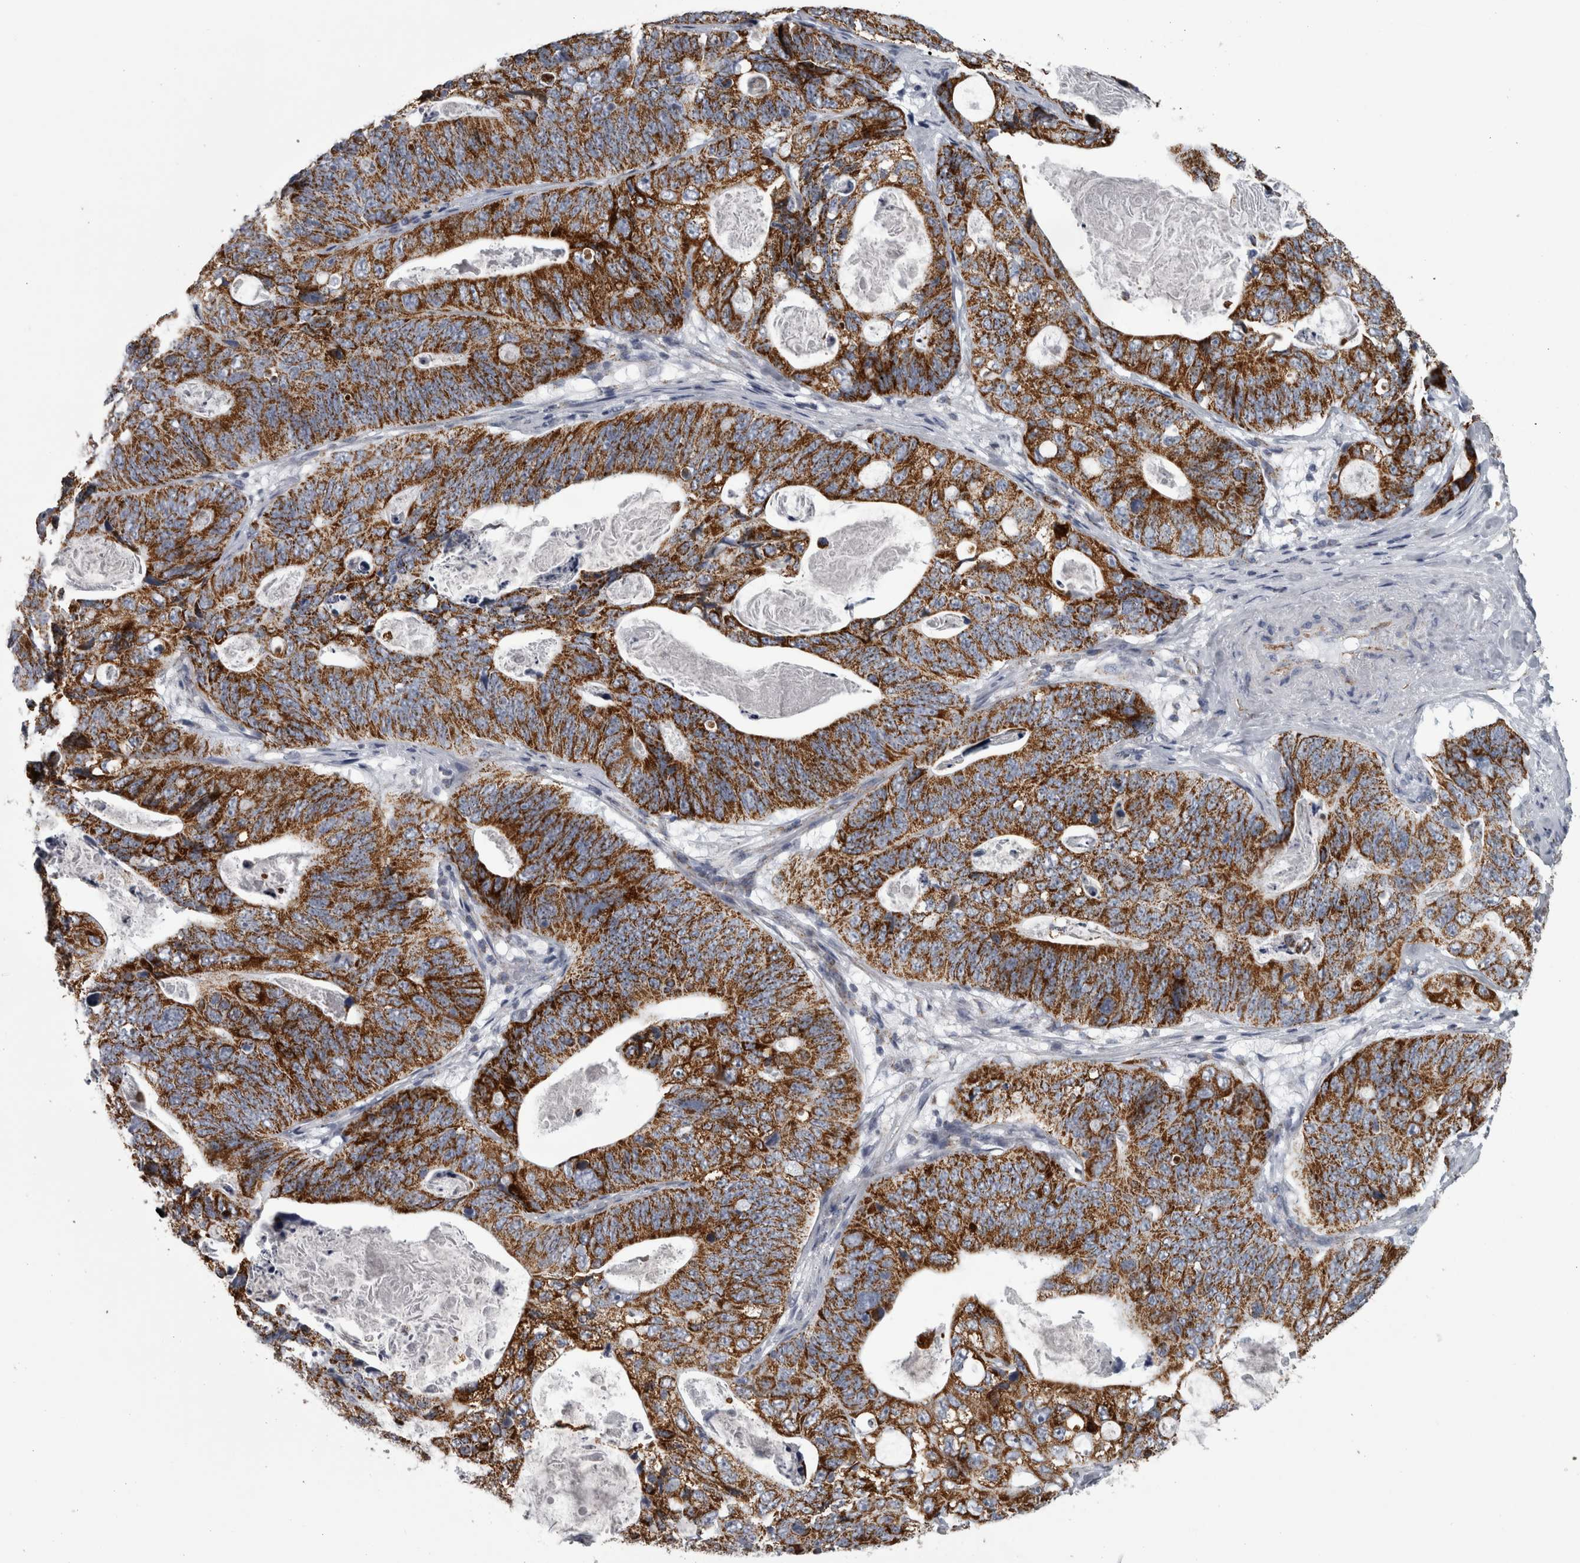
{"staining": {"intensity": "strong", "quantity": ">75%", "location": "cytoplasmic/membranous"}, "tissue": "stomach cancer", "cell_type": "Tumor cells", "image_type": "cancer", "snomed": [{"axis": "morphology", "description": "Normal tissue, NOS"}, {"axis": "morphology", "description": "Adenocarcinoma, NOS"}, {"axis": "topography", "description": "Stomach"}], "caption": "DAB immunohistochemical staining of stomach cancer (adenocarcinoma) exhibits strong cytoplasmic/membranous protein staining in about >75% of tumor cells.", "gene": "DBT", "patient": {"sex": "female", "age": 89}}